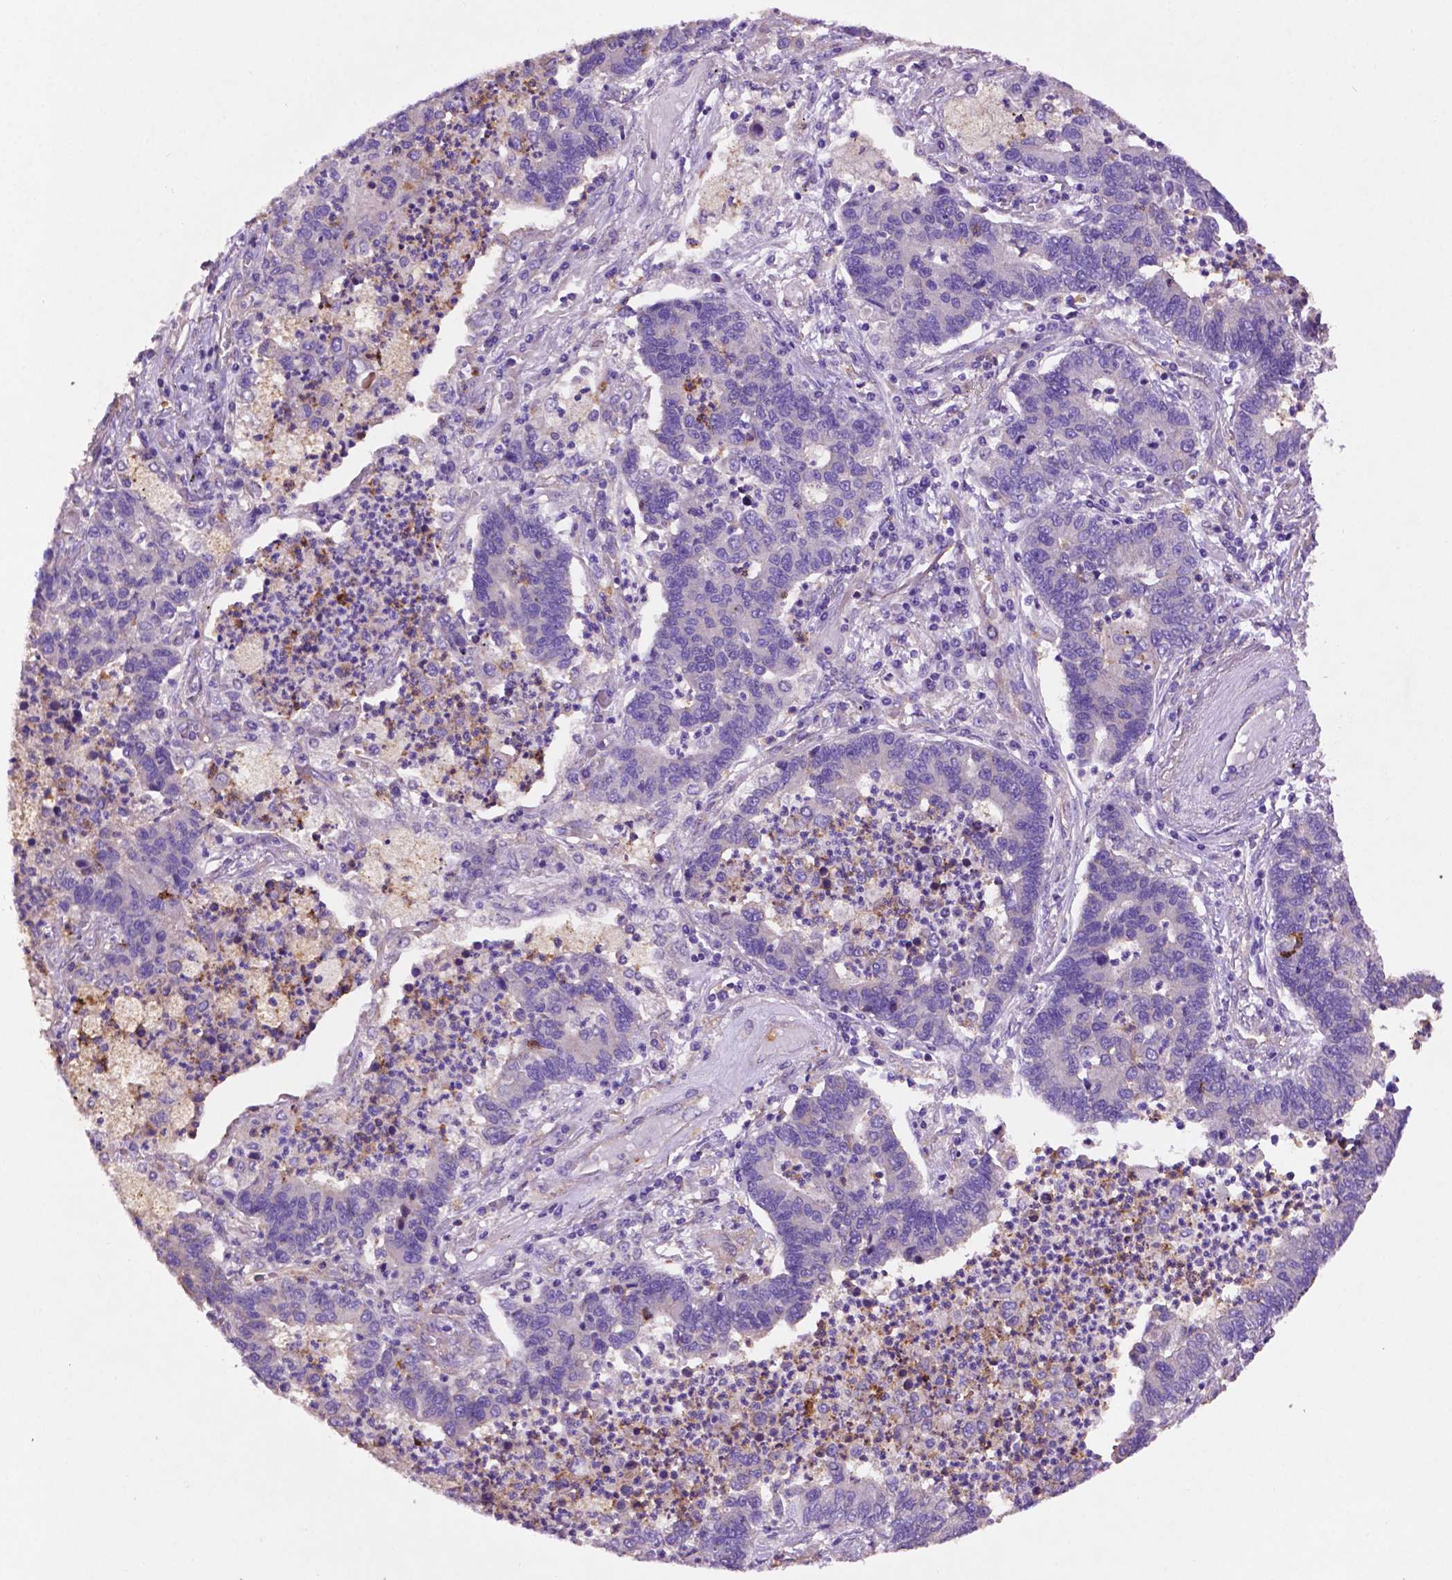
{"staining": {"intensity": "negative", "quantity": "none", "location": "none"}, "tissue": "lung cancer", "cell_type": "Tumor cells", "image_type": "cancer", "snomed": [{"axis": "morphology", "description": "Adenocarcinoma, NOS"}, {"axis": "topography", "description": "Lung"}], "caption": "Image shows no protein expression in tumor cells of lung cancer (adenocarcinoma) tissue. Brightfield microscopy of immunohistochemistry (IHC) stained with DAB (3,3'-diaminobenzidine) (brown) and hematoxylin (blue), captured at high magnification.", "gene": "GDPD5", "patient": {"sex": "female", "age": 57}}